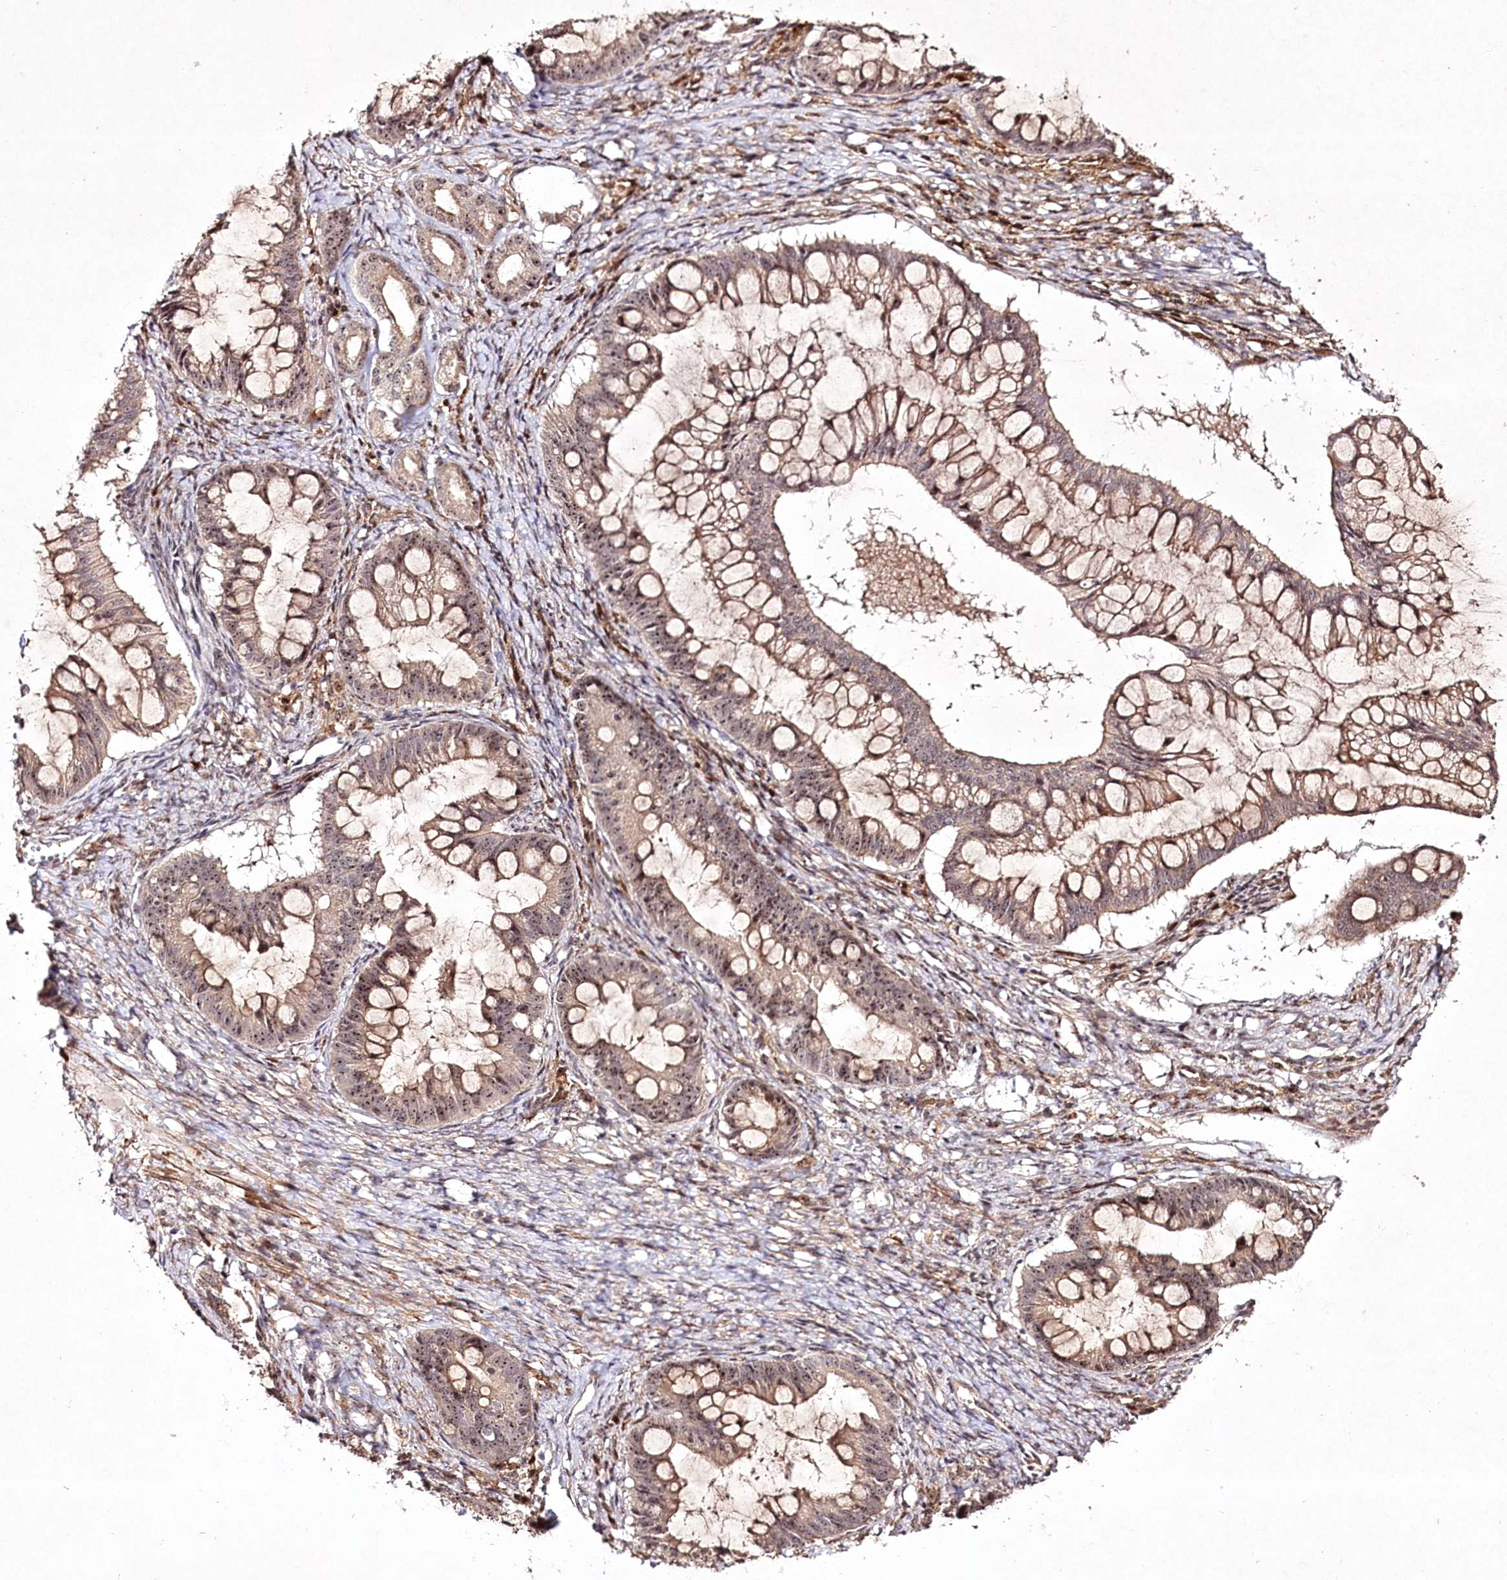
{"staining": {"intensity": "weak", "quantity": ">75%", "location": "cytoplasmic/membranous,nuclear"}, "tissue": "ovarian cancer", "cell_type": "Tumor cells", "image_type": "cancer", "snomed": [{"axis": "morphology", "description": "Cystadenocarcinoma, mucinous, NOS"}, {"axis": "topography", "description": "Ovary"}], "caption": "There is low levels of weak cytoplasmic/membranous and nuclear positivity in tumor cells of mucinous cystadenocarcinoma (ovarian), as demonstrated by immunohistochemical staining (brown color).", "gene": "CCDC59", "patient": {"sex": "female", "age": 73}}